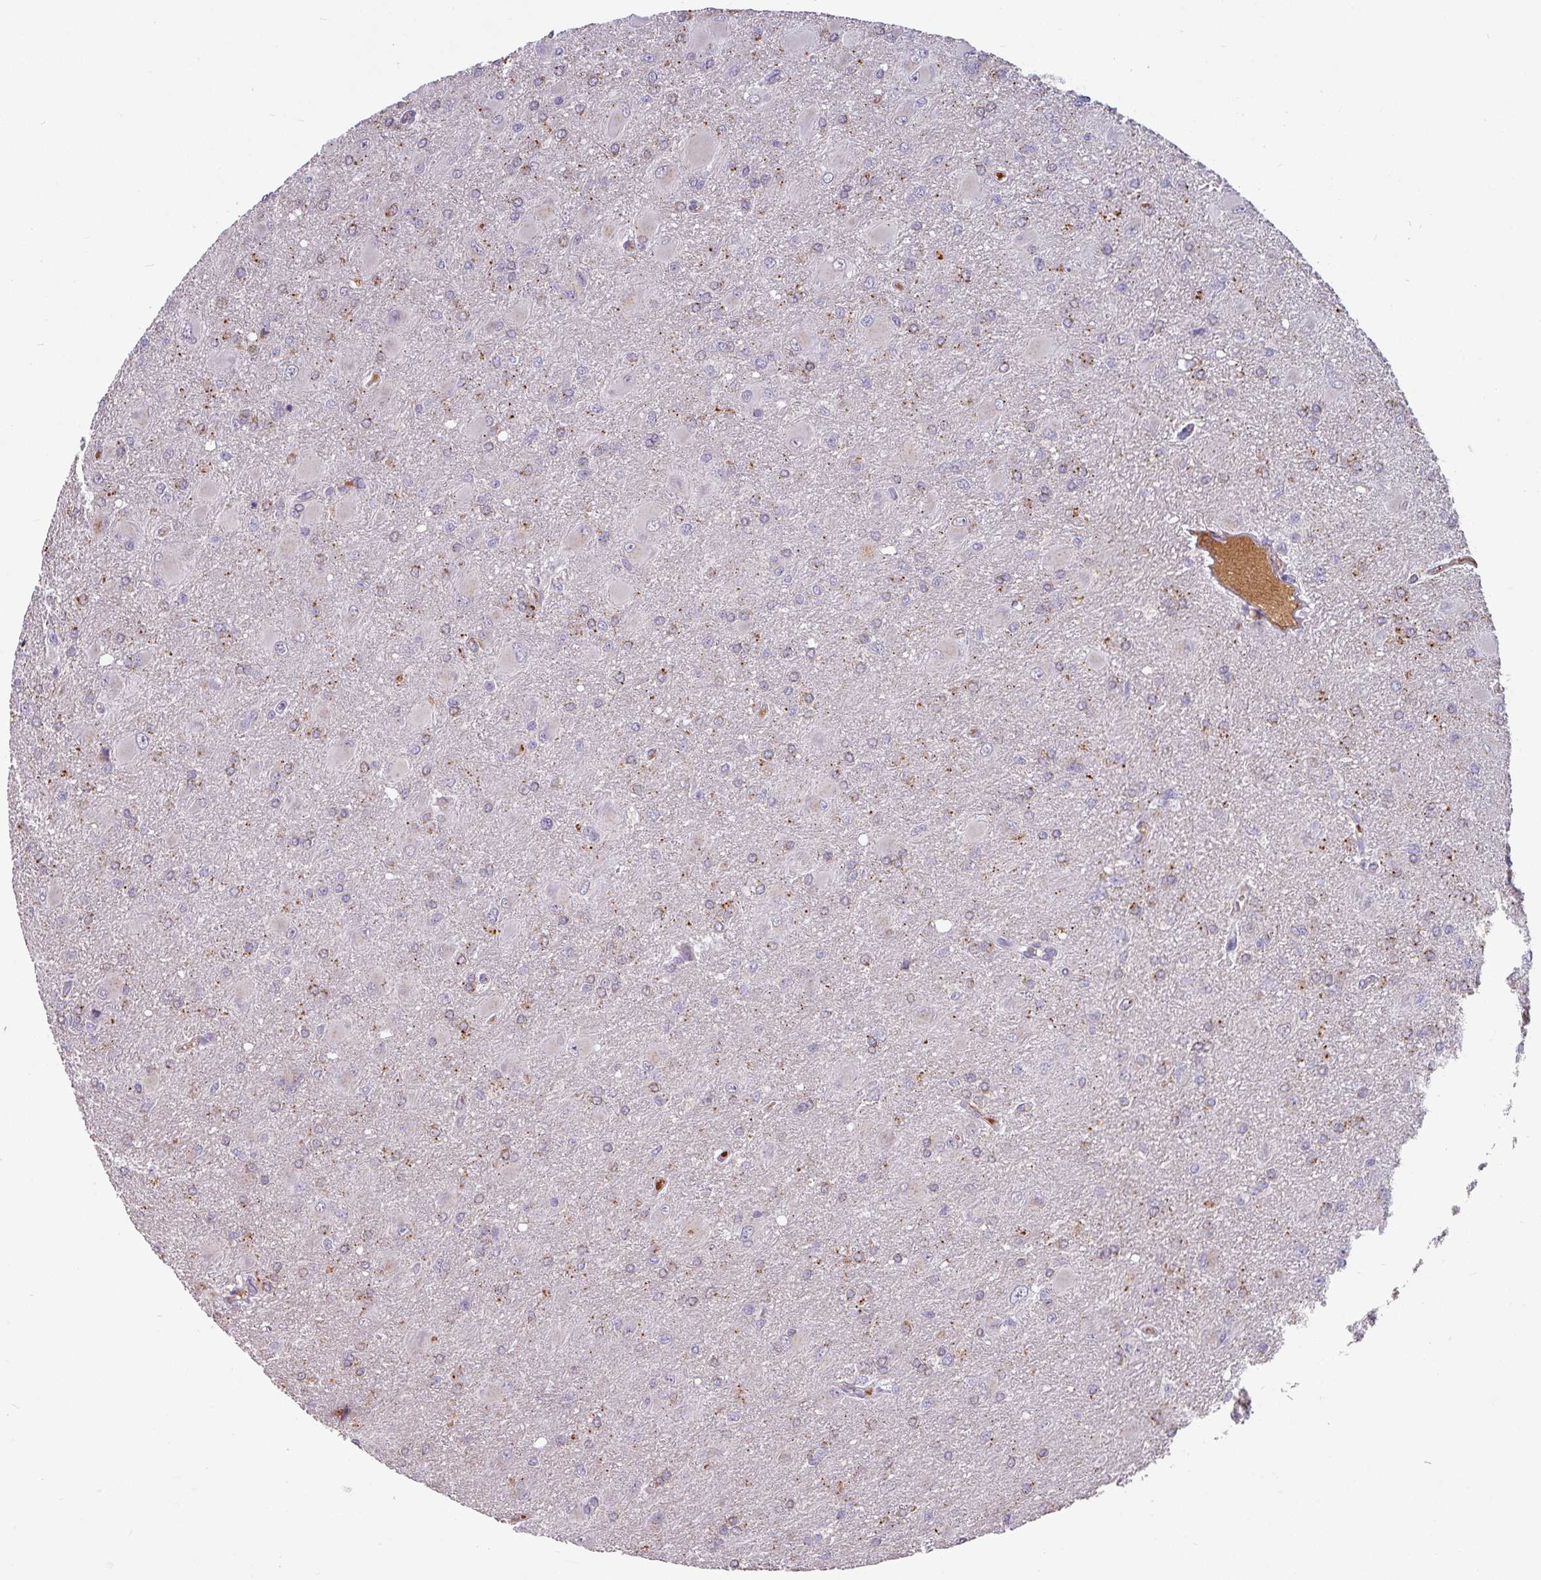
{"staining": {"intensity": "strong", "quantity": "<25%", "location": "cytoplasmic/membranous"}, "tissue": "glioma", "cell_type": "Tumor cells", "image_type": "cancer", "snomed": [{"axis": "morphology", "description": "Glioma, malignant, High grade"}, {"axis": "topography", "description": "Brain"}], "caption": "Immunohistochemical staining of human glioma reveals strong cytoplasmic/membranous protein staining in about <25% of tumor cells. The staining is performed using DAB brown chromogen to label protein expression. The nuclei are counter-stained blue using hematoxylin.", "gene": "PRODH2", "patient": {"sex": "male", "age": 67}}